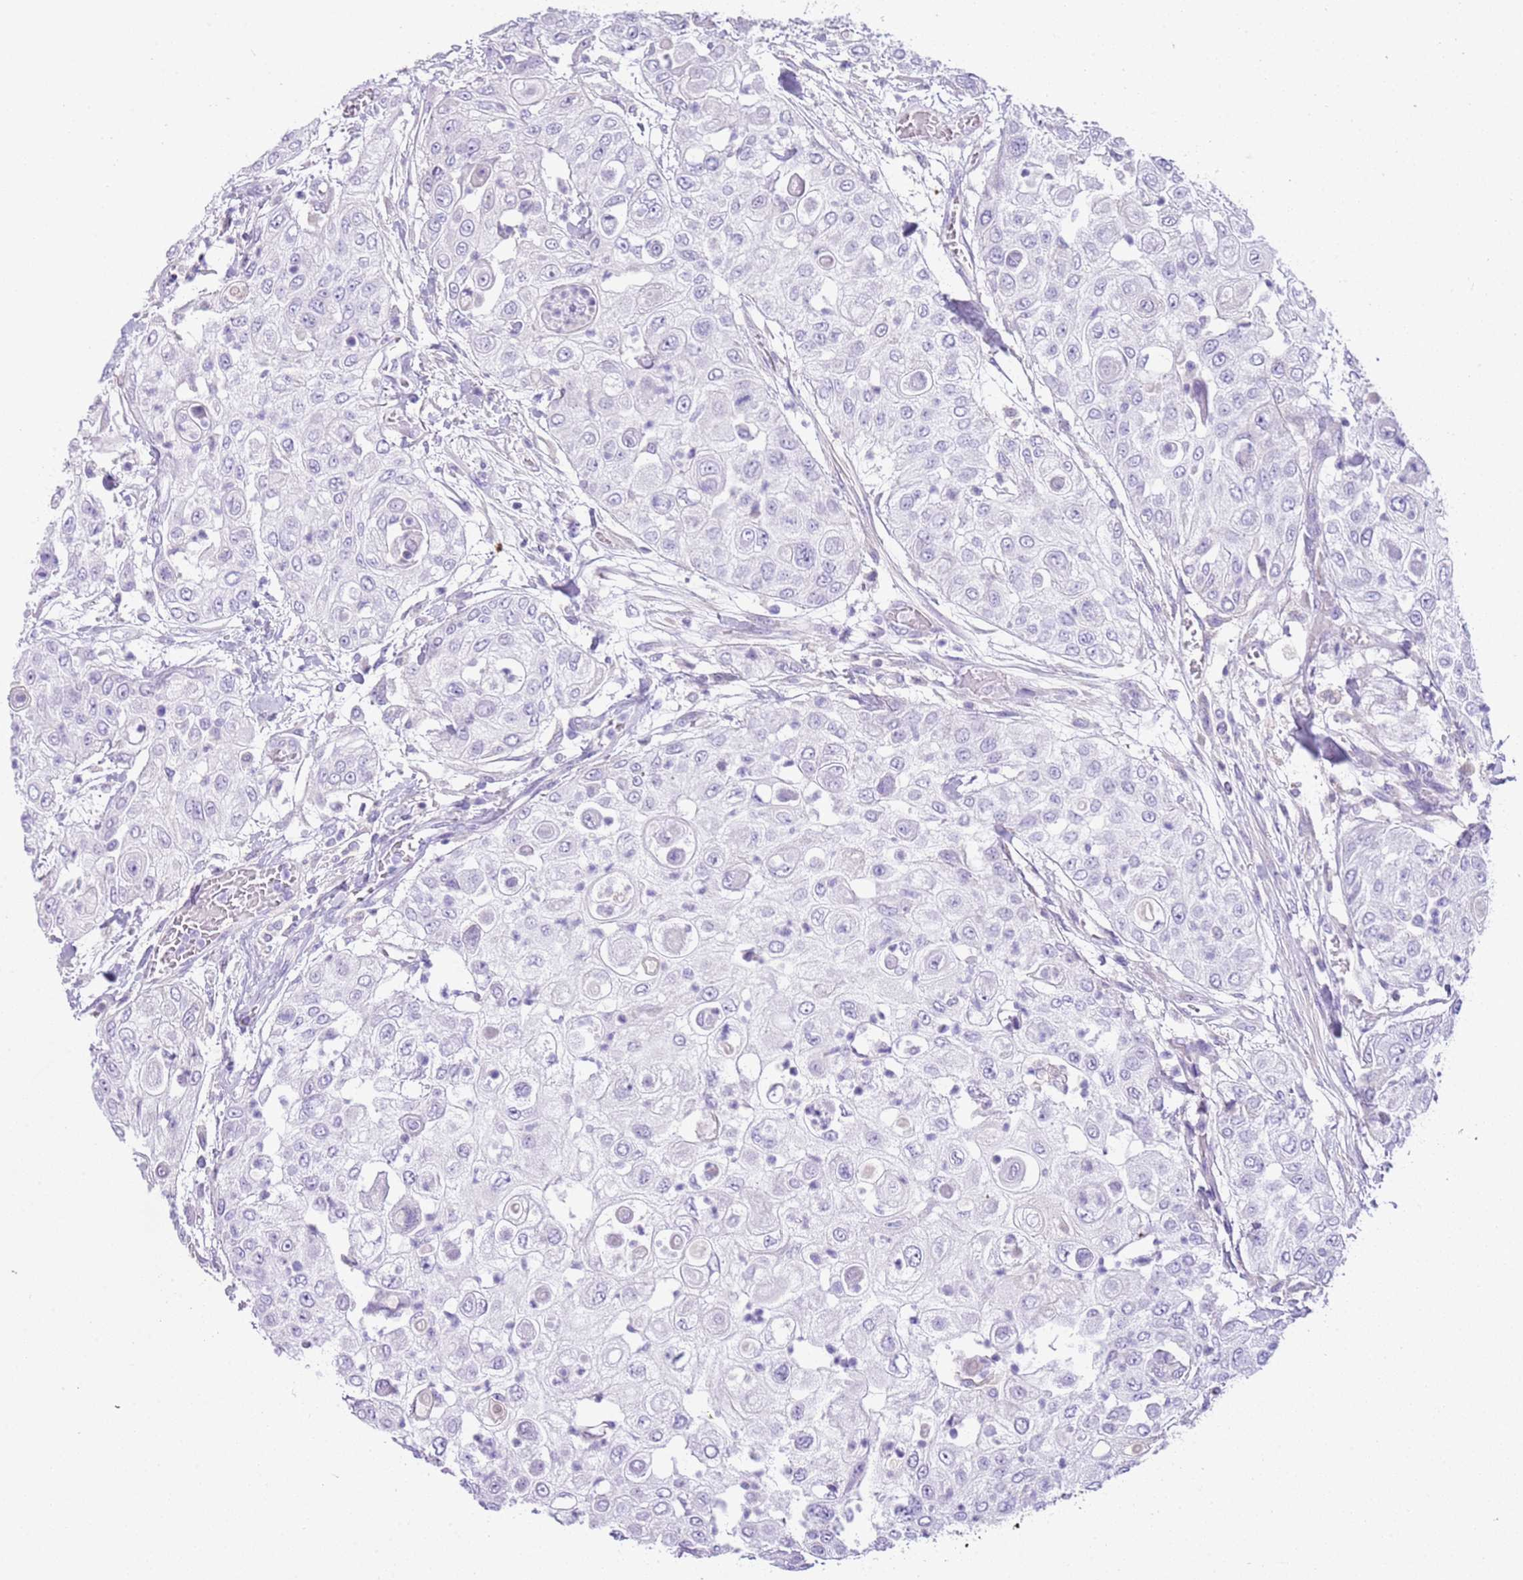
{"staining": {"intensity": "negative", "quantity": "none", "location": "none"}, "tissue": "urothelial cancer", "cell_type": "Tumor cells", "image_type": "cancer", "snomed": [{"axis": "morphology", "description": "Urothelial carcinoma, High grade"}, {"axis": "topography", "description": "Urinary bladder"}], "caption": "IHC image of human urothelial cancer stained for a protein (brown), which reveals no expression in tumor cells.", "gene": "IGKV3D-11", "patient": {"sex": "female", "age": 79}}